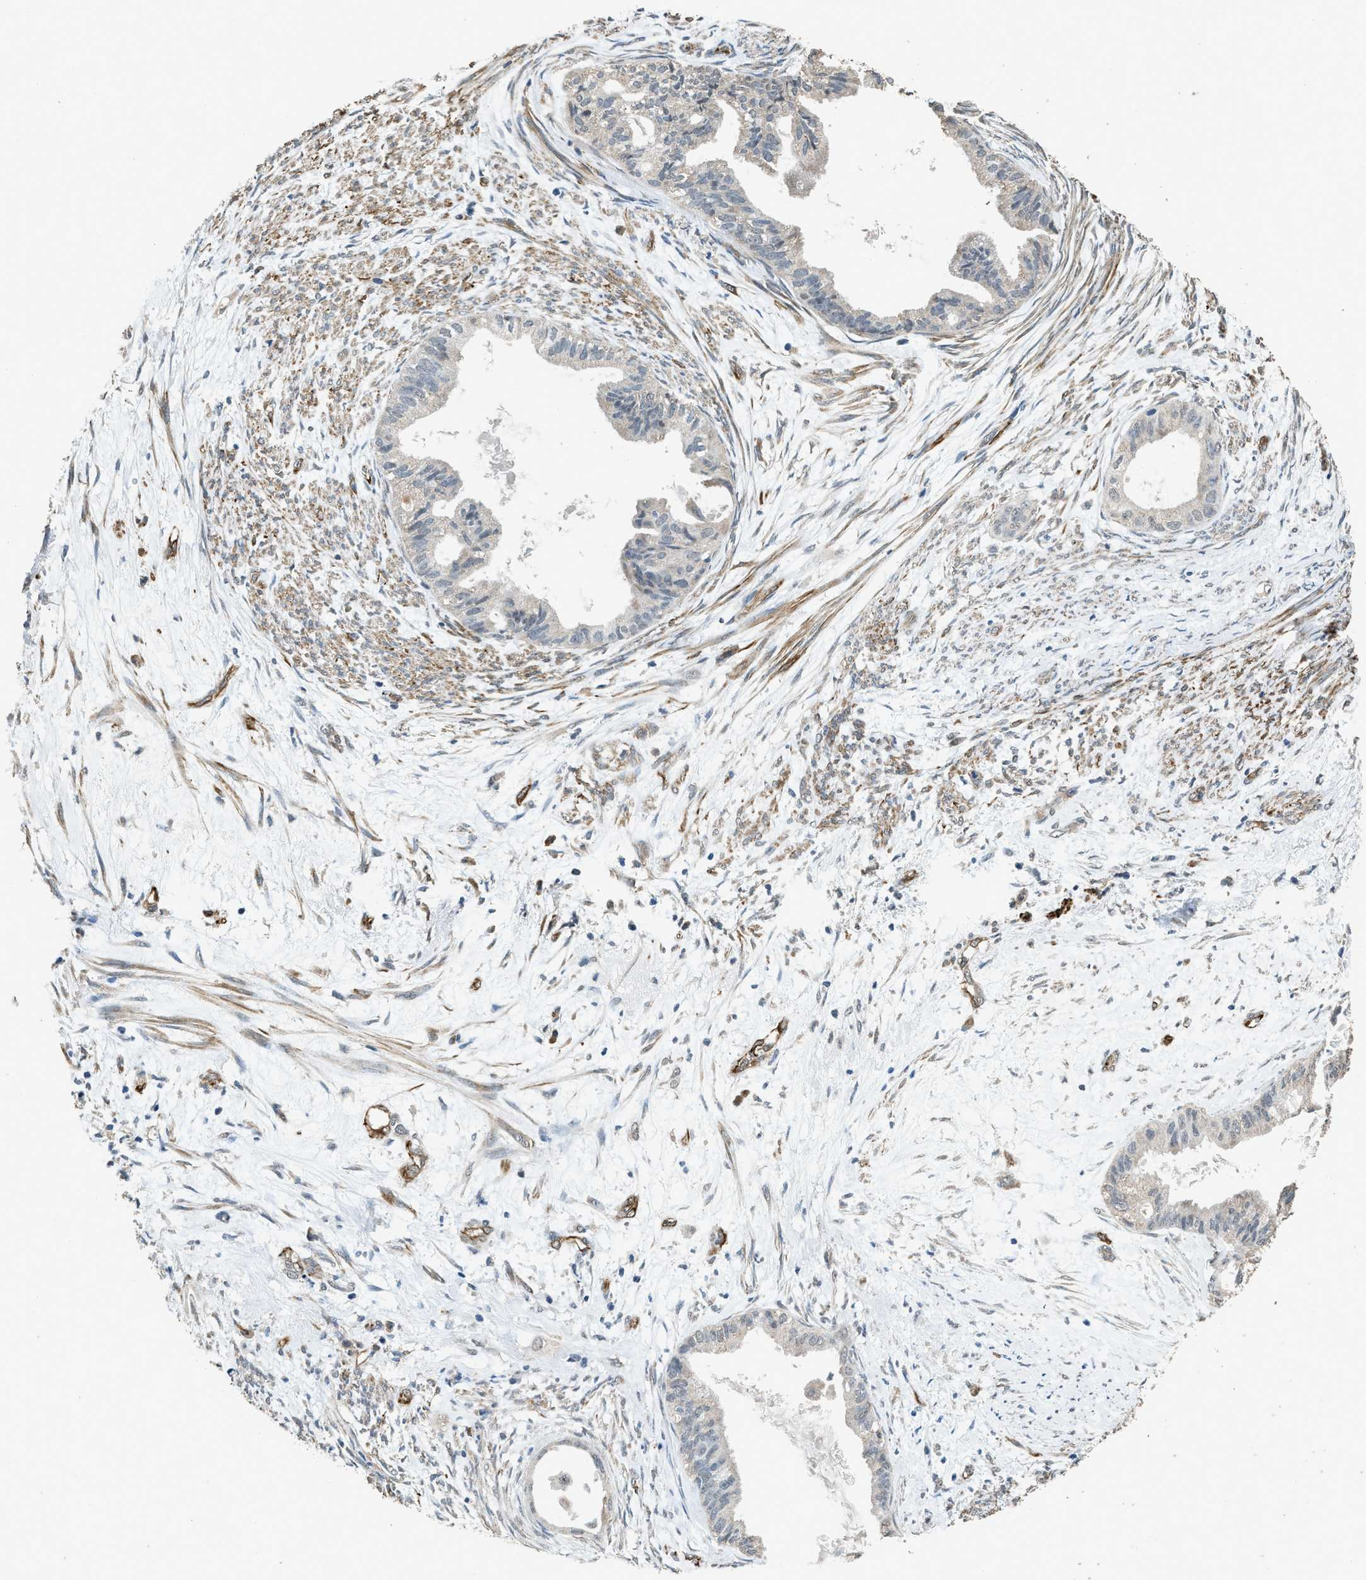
{"staining": {"intensity": "negative", "quantity": "none", "location": "none"}, "tissue": "cervical cancer", "cell_type": "Tumor cells", "image_type": "cancer", "snomed": [{"axis": "morphology", "description": "Normal tissue, NOS"}, {"axis": "morphology", "description": "Adenocarcinoma, NOS"}, {"axis": "topography", "description": "Cervix"}, {"axis": "topography", "description": "Endometrium"}], "caption": "IHC of human adenocarcinoma (cervical) displays no staining in tumor cells.", "gene": "SYNM", "patient": {"sex": "female", "age": 86}}